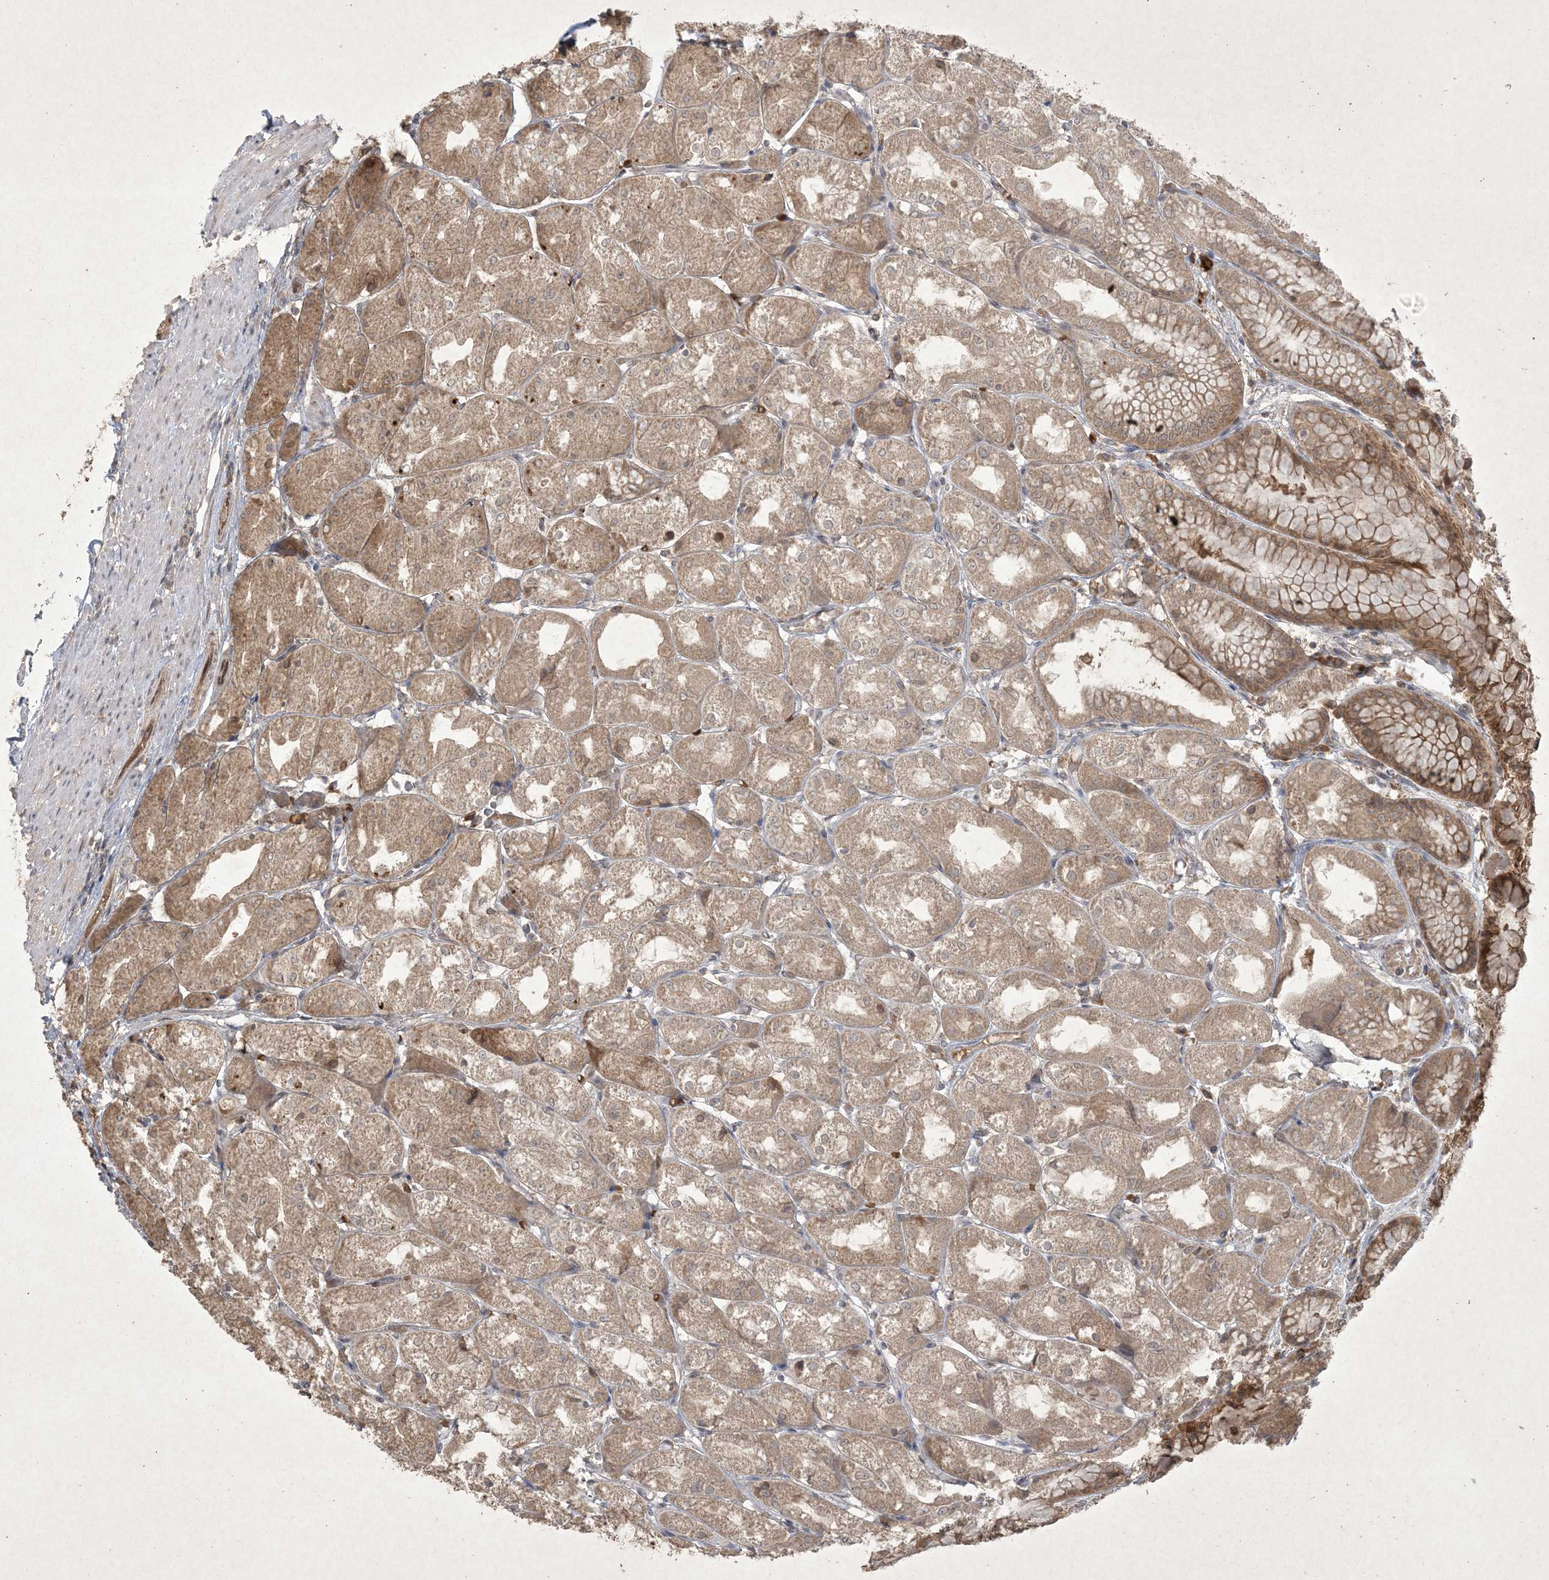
{"staining": {"intensity": "moderate", "quantity": ">75%", "location": "cytoplasmic/membranous"}, "tissue": "stomach", "cell_type": "Glandular cells", "image_type": "normal", "snomed": [{"axis": "morphology", "description": "Normal tissue, NOS"}, {"axis": "topography", "description": "Stomach, upper"}], "caption": "Normal stomach demonstrates moderate cytoplasmic/membranous staining in about >75% of glandular cells The staining was performed using DAB, with brown indicating positive protein expression. Nuclei are stained blue with hematoxylin..", "gene": "NRBP2", "patient": {"sex": "male", "age": 72}}